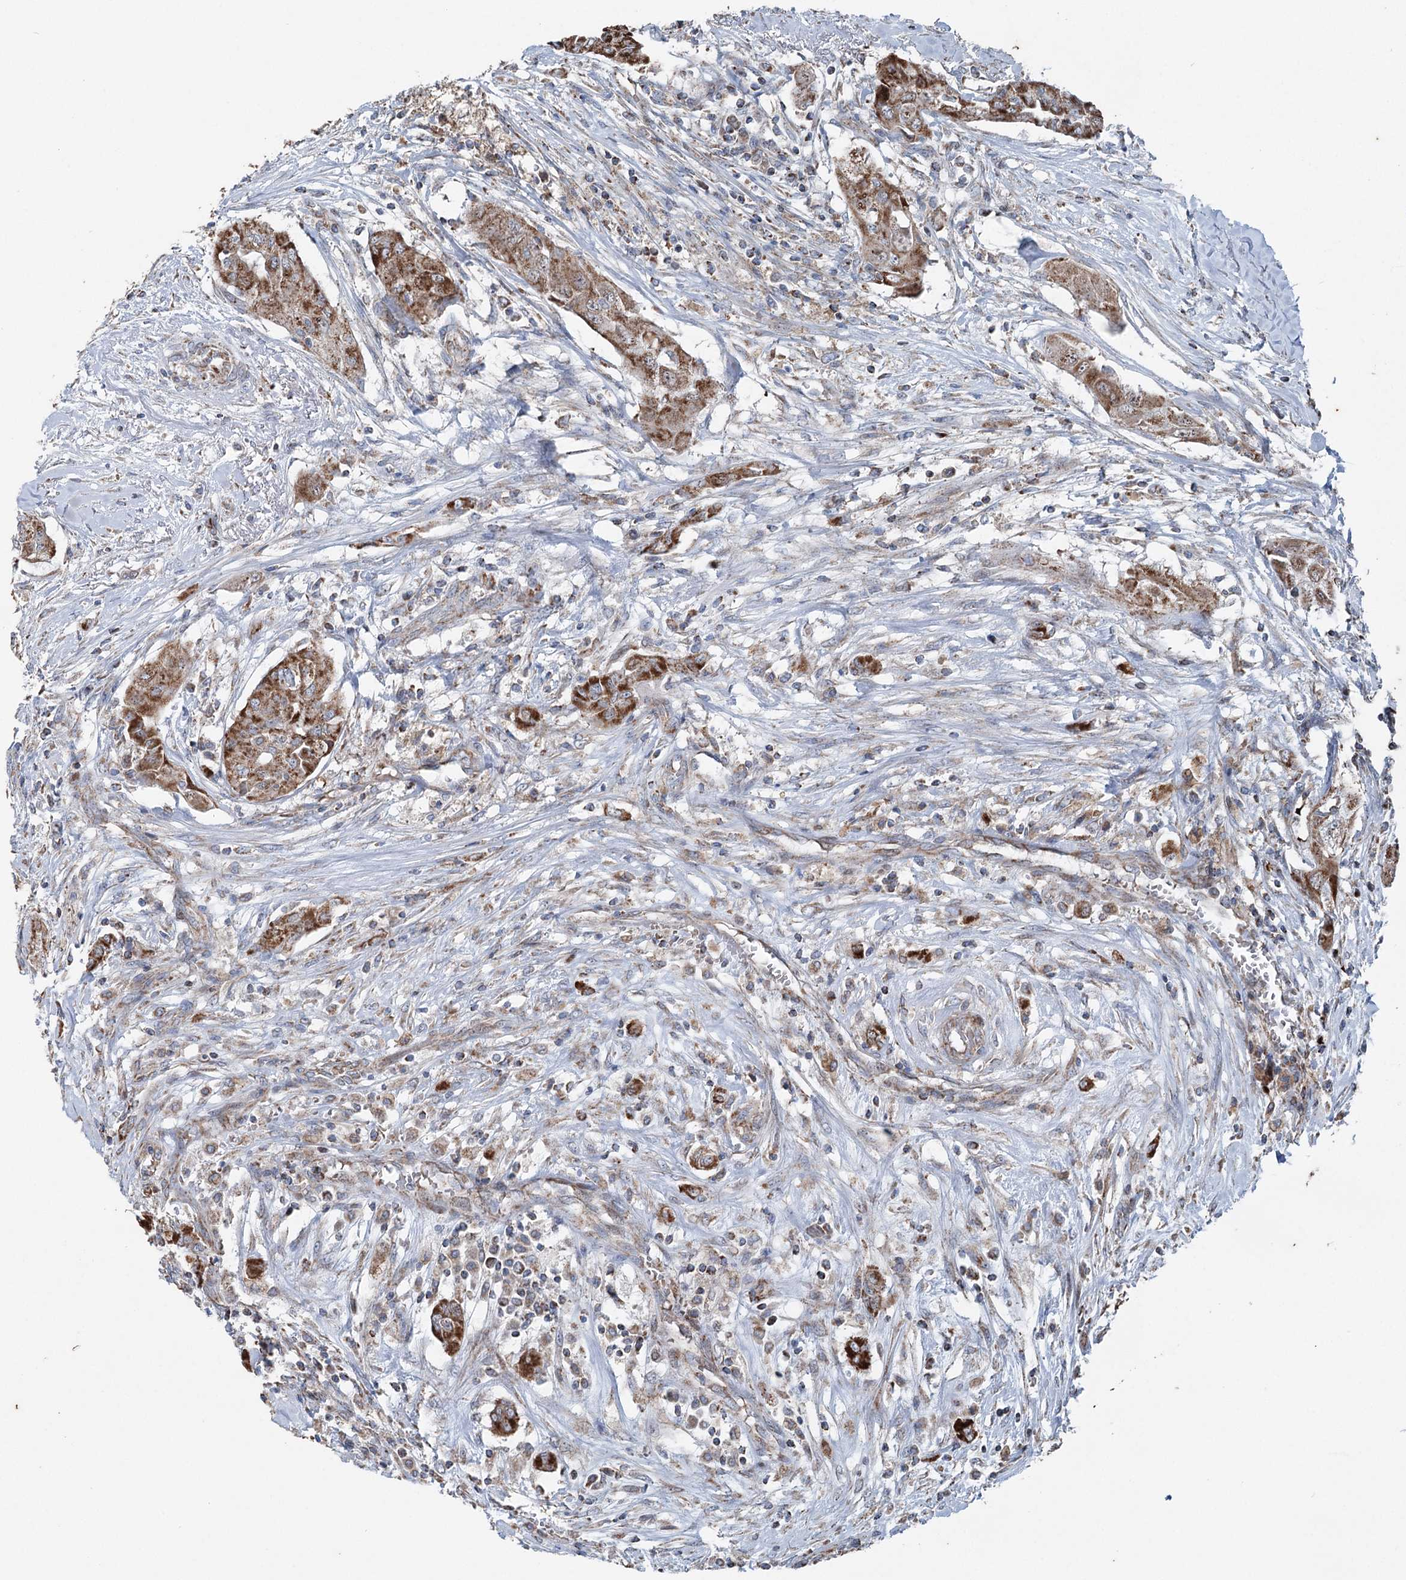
{"staining": {"intensity": "strong", "quantity": ">75%", "location": "cytoplasmic/membranous"}, "tissue": "thyroid cancer", "cell_type": "Tumor cells", "image_type": "cancer", "snomed": [{"axis": "morphology", "description": "Papillary adenocarcinoma, NOS"}, {"axis": "topography", "description": "Thyroid gland"}], "caption": "The photomicrograph reveals a brown stain indicating the presence of a protein in the cytoplasmic/membranous of tumor cells in thyroid papillary adenocarcinoma.", "gene": "UCN3", "patient": {"sex": "female", "age": 59}}